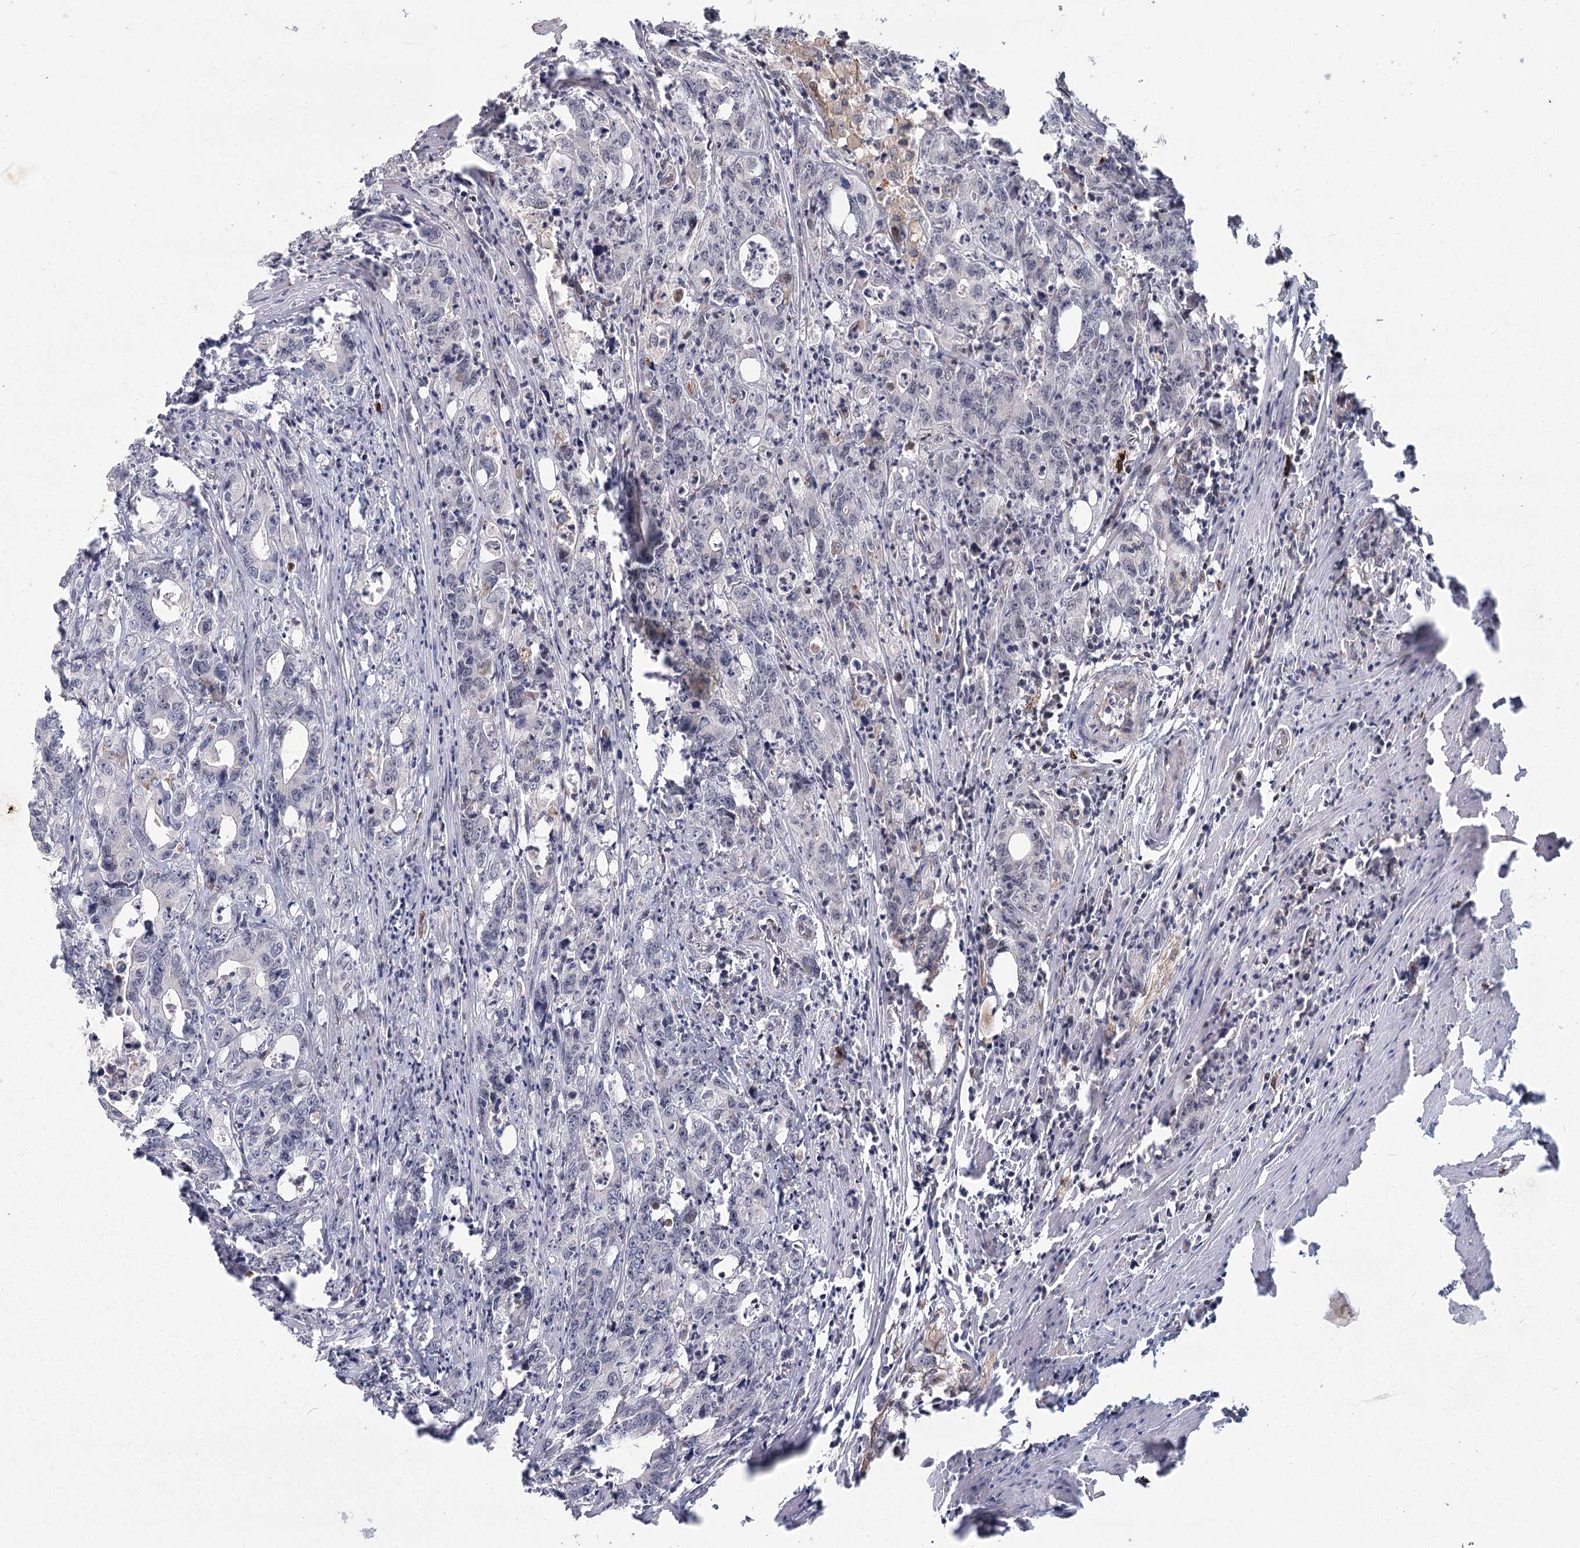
{"staining": {"intensity": "negative", "quantity": "none", "location": "none"}, "tissue": "colorectal cancer", "cell_type": "Tumor cells", "image_type": "cancer", "snomed": [{"axis": "morphology", "description": "Adenocarcinoma, NOS"}, {"axis": "topography", "description": "Colon"}], "caption": "Colorectal cancer stained for a protein using immunohistochemistry (IHC) displays no positivity tumor cells.", "gene": "AP2M1", "patient": {"sex": "female", "age": 75}}